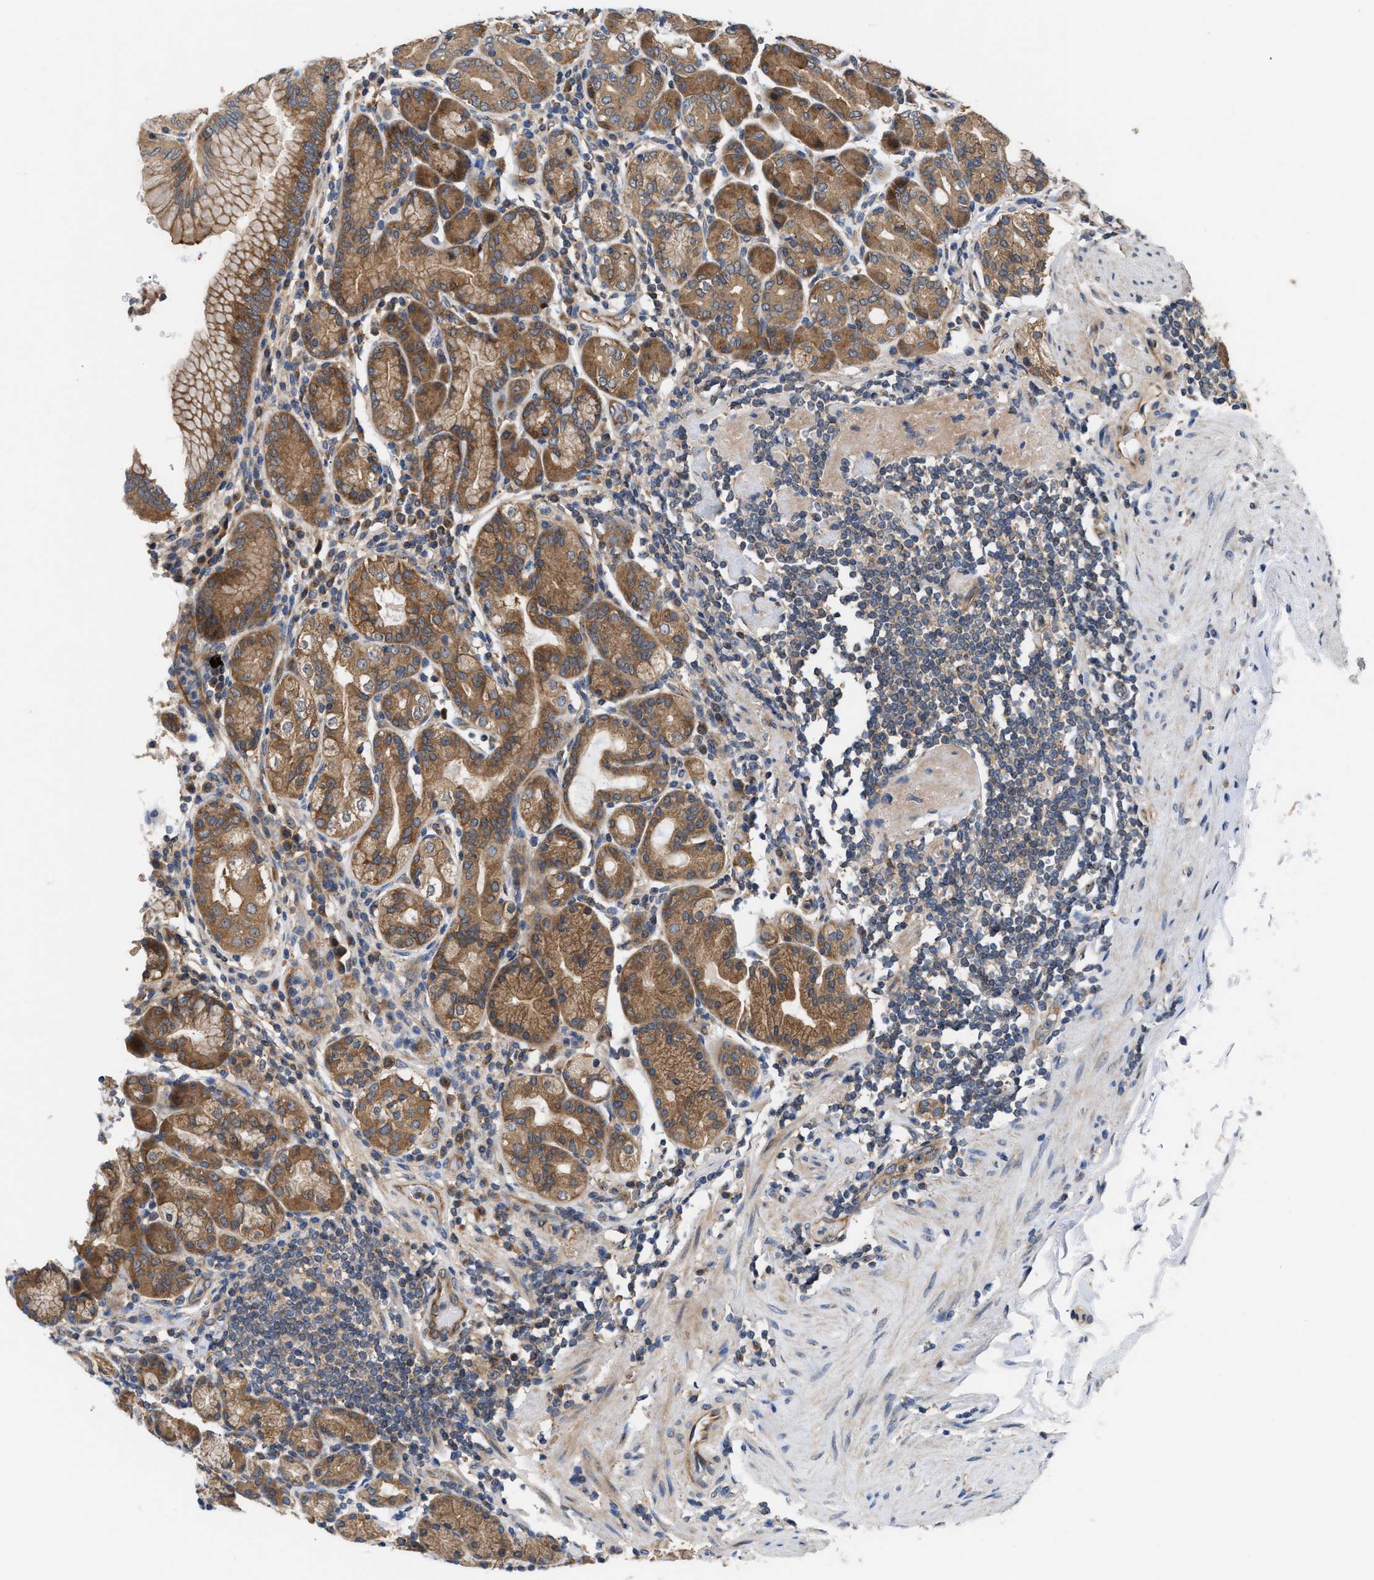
{"staining": {"intensity": "moderate", "quantity": ">75%", "location": "cytoplasmic/membranous"}, "tissue": "stomach", "cell_type": "Glandular cells", "image_type": "normal", "snomed": [{"axis": "morphology", "description": "Normal tissue, NOS"}, {"axis": "topography", "description": "Stomach, lower"}], "caption": "Protein analysis of unremarkable stomach reveals moderate cytoplasmic/membranous positivity in about >75% of glandular cells. Nuclei are stained in blue.", "gene": "LAPTM4B", "patient": {"sex": "female", "age": 76}}